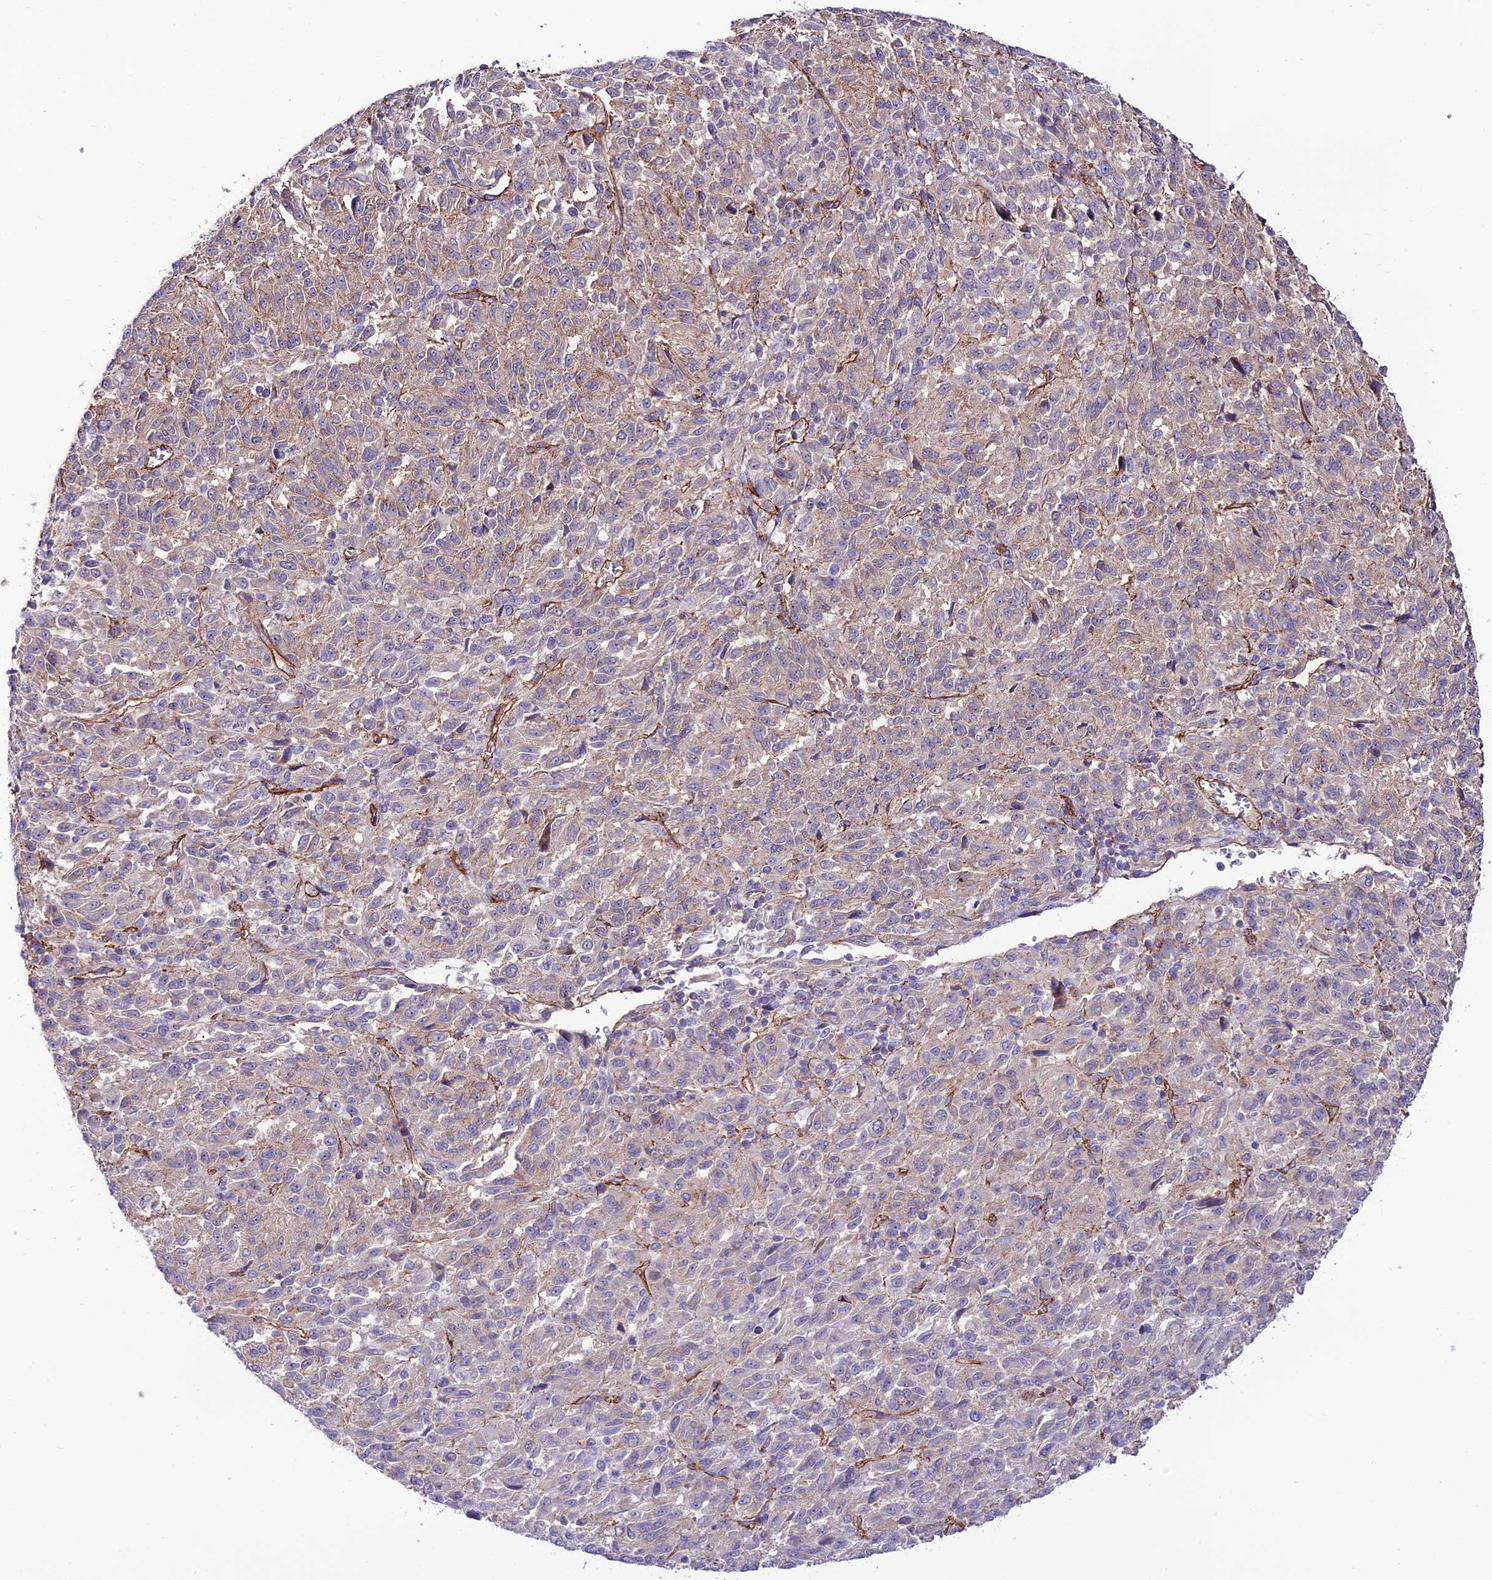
{"staining": {"intensity": "weak", "quantity": "<25%", "location": "cytoplasmic/membranous"}, "tissue": "melanoma", "cell_type": "Tumor cells", "image_type": "cancer", "snomed": [{"axis": "morphology", "description": "Malignant melanoma, Metastatic site"}, {"axis": "topography", "description": "Lung"}], "caption": "DAB (3,3'-diaminobenzidine) immunohistochemical staining of melanoma shows no significant positivity in tumor cells. (Stains: DAB IHC with hematoxylin counter stain, Microscopy: brightfield microscopy at high magnification).", "gene": "YPEL5", "patient": {"sex": "male", "age": 64}}